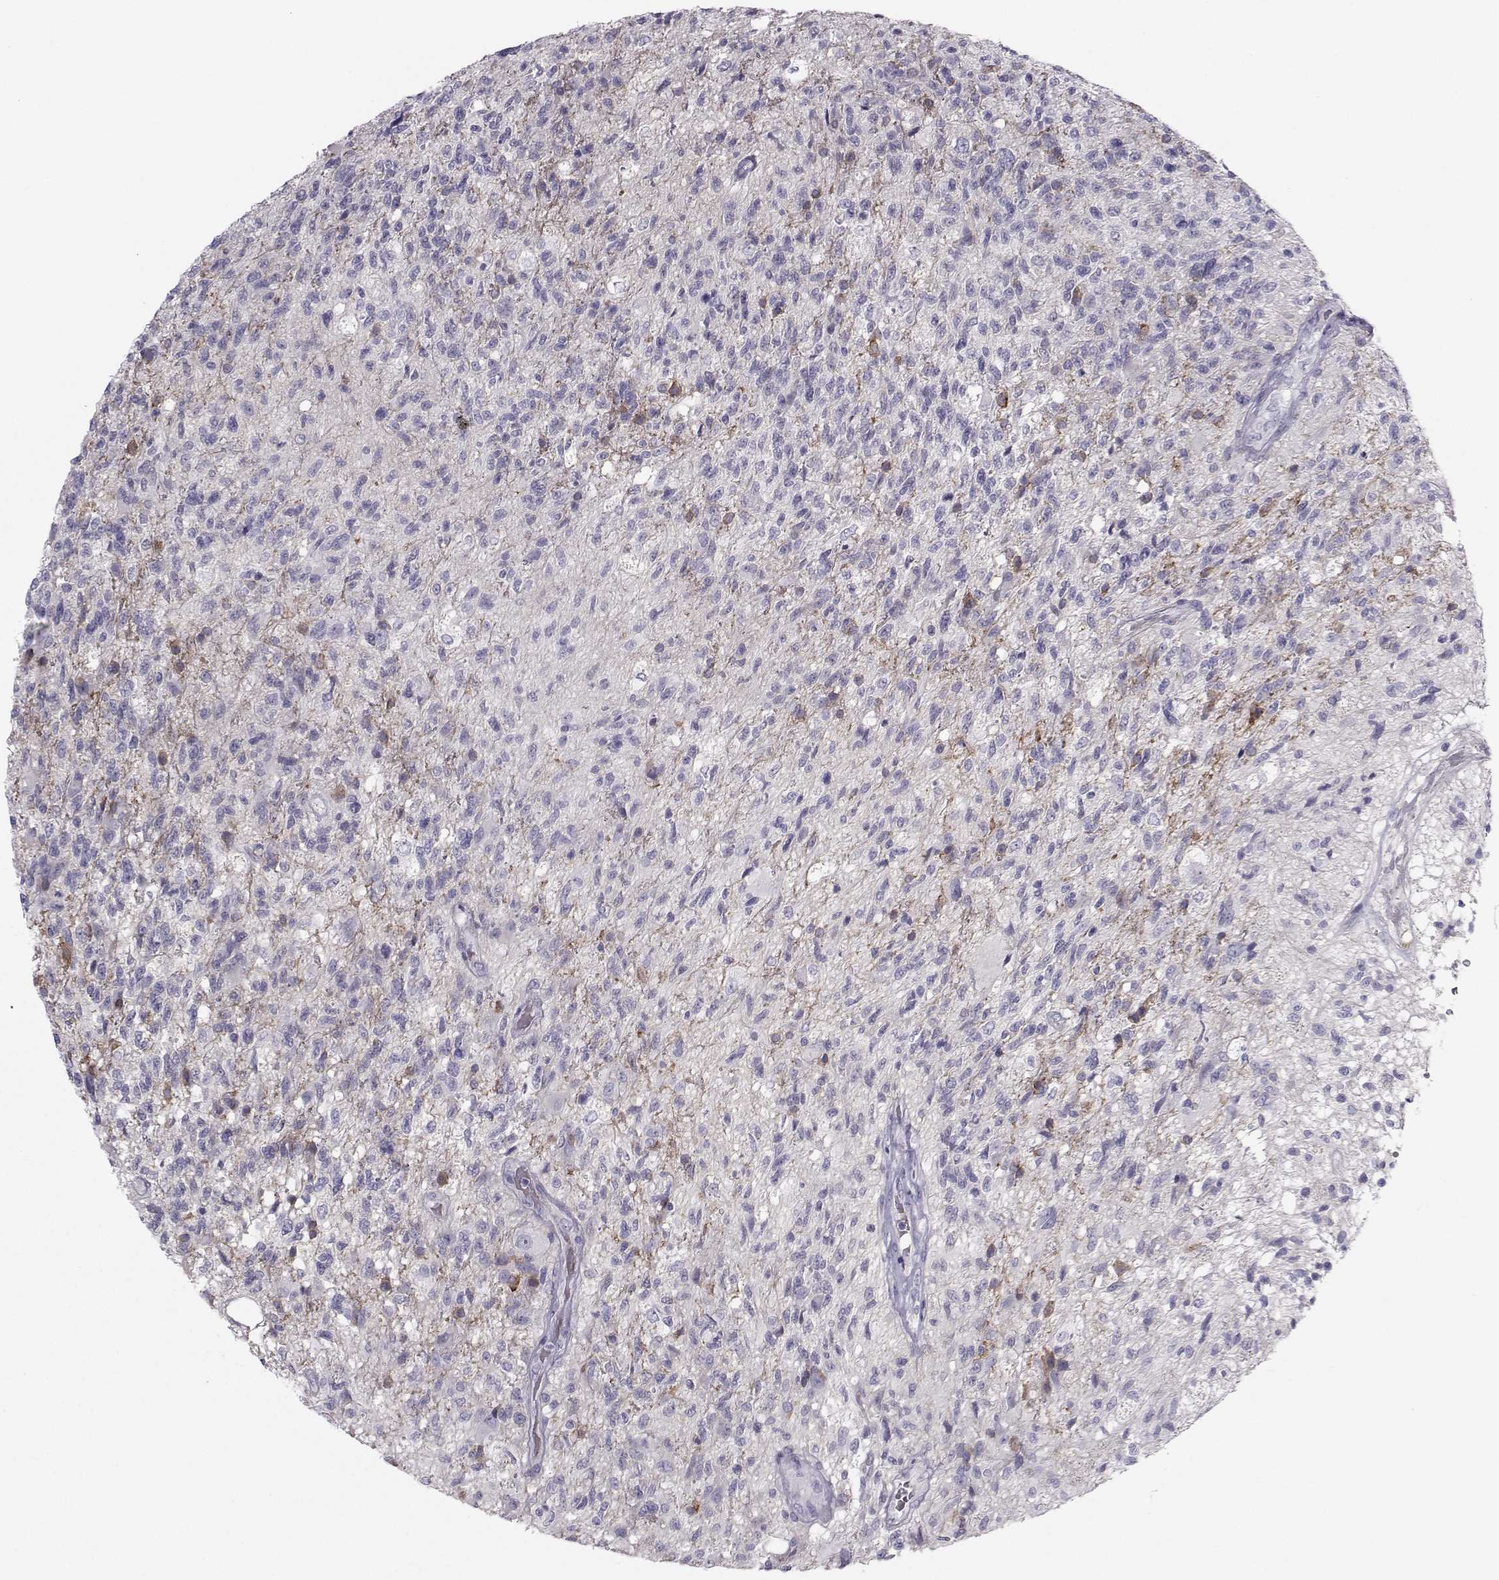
{"staining": {"intensity": "negative", "quantity": "none", "location": "none"}, "tissue": "glioma", "cell_type": "Tumor cells", "image_type": "cancer", "snomed": [{"axis": "morphology", "description": "Glioma, malignant, High grade"}, {"axis": "topography", "description": "Brain"}], "caption": "This micrograph is of malignant glioma (high-grade) stained with immunohistochemistry (IHC) to label a protein in brown with the nuclei are counter-stained blue. There is no staining in tumor cells.", "gene": "GARIN3", "patient": {"sex": "male", "age": 56}}